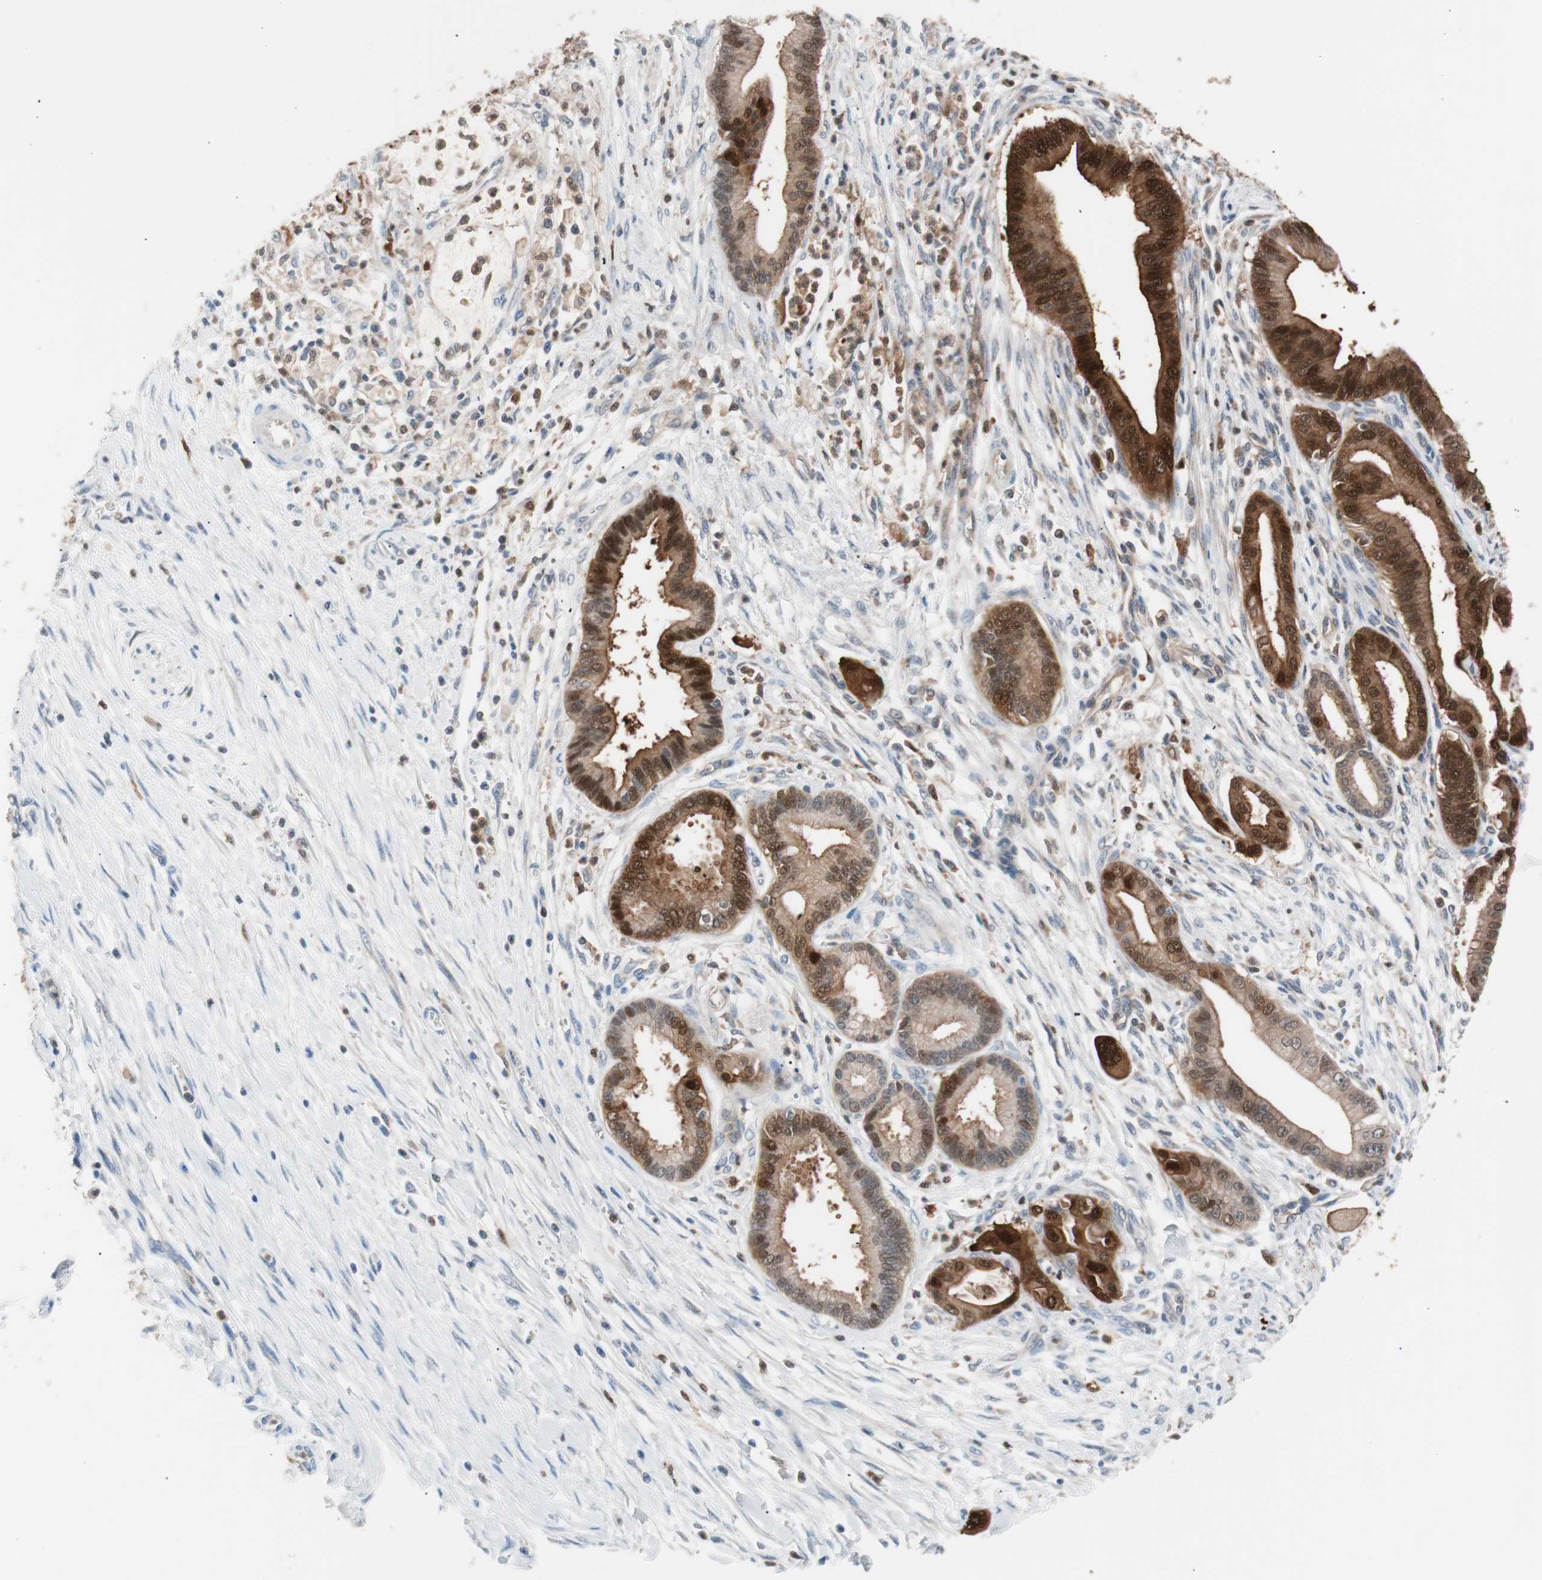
{"staining": {"intensity": "strong", "quantity": ">75%", "location": "cytoplasmic/membranous,nuclear"}, "tissue": "pancreatic cancer", "cell_type": "Tumor cells", "image_type": "cancer", "snomed": [{"axis": "morphology", "description": "Adenocarcinoma, NOS"}, {"axis": "topography", "description": "Pancreas"}], "caption": "Immunohistochemistry (IHC) (DAB (3,3'-diaminobenzidine)) staining of pancreatic adenocarcinoma displays strong cytoplasmic/membranous and nuclear protein expression in about >75% of tumor cells.", "gene": "IL18", "patient": {"sex": "male", "age": 59}}